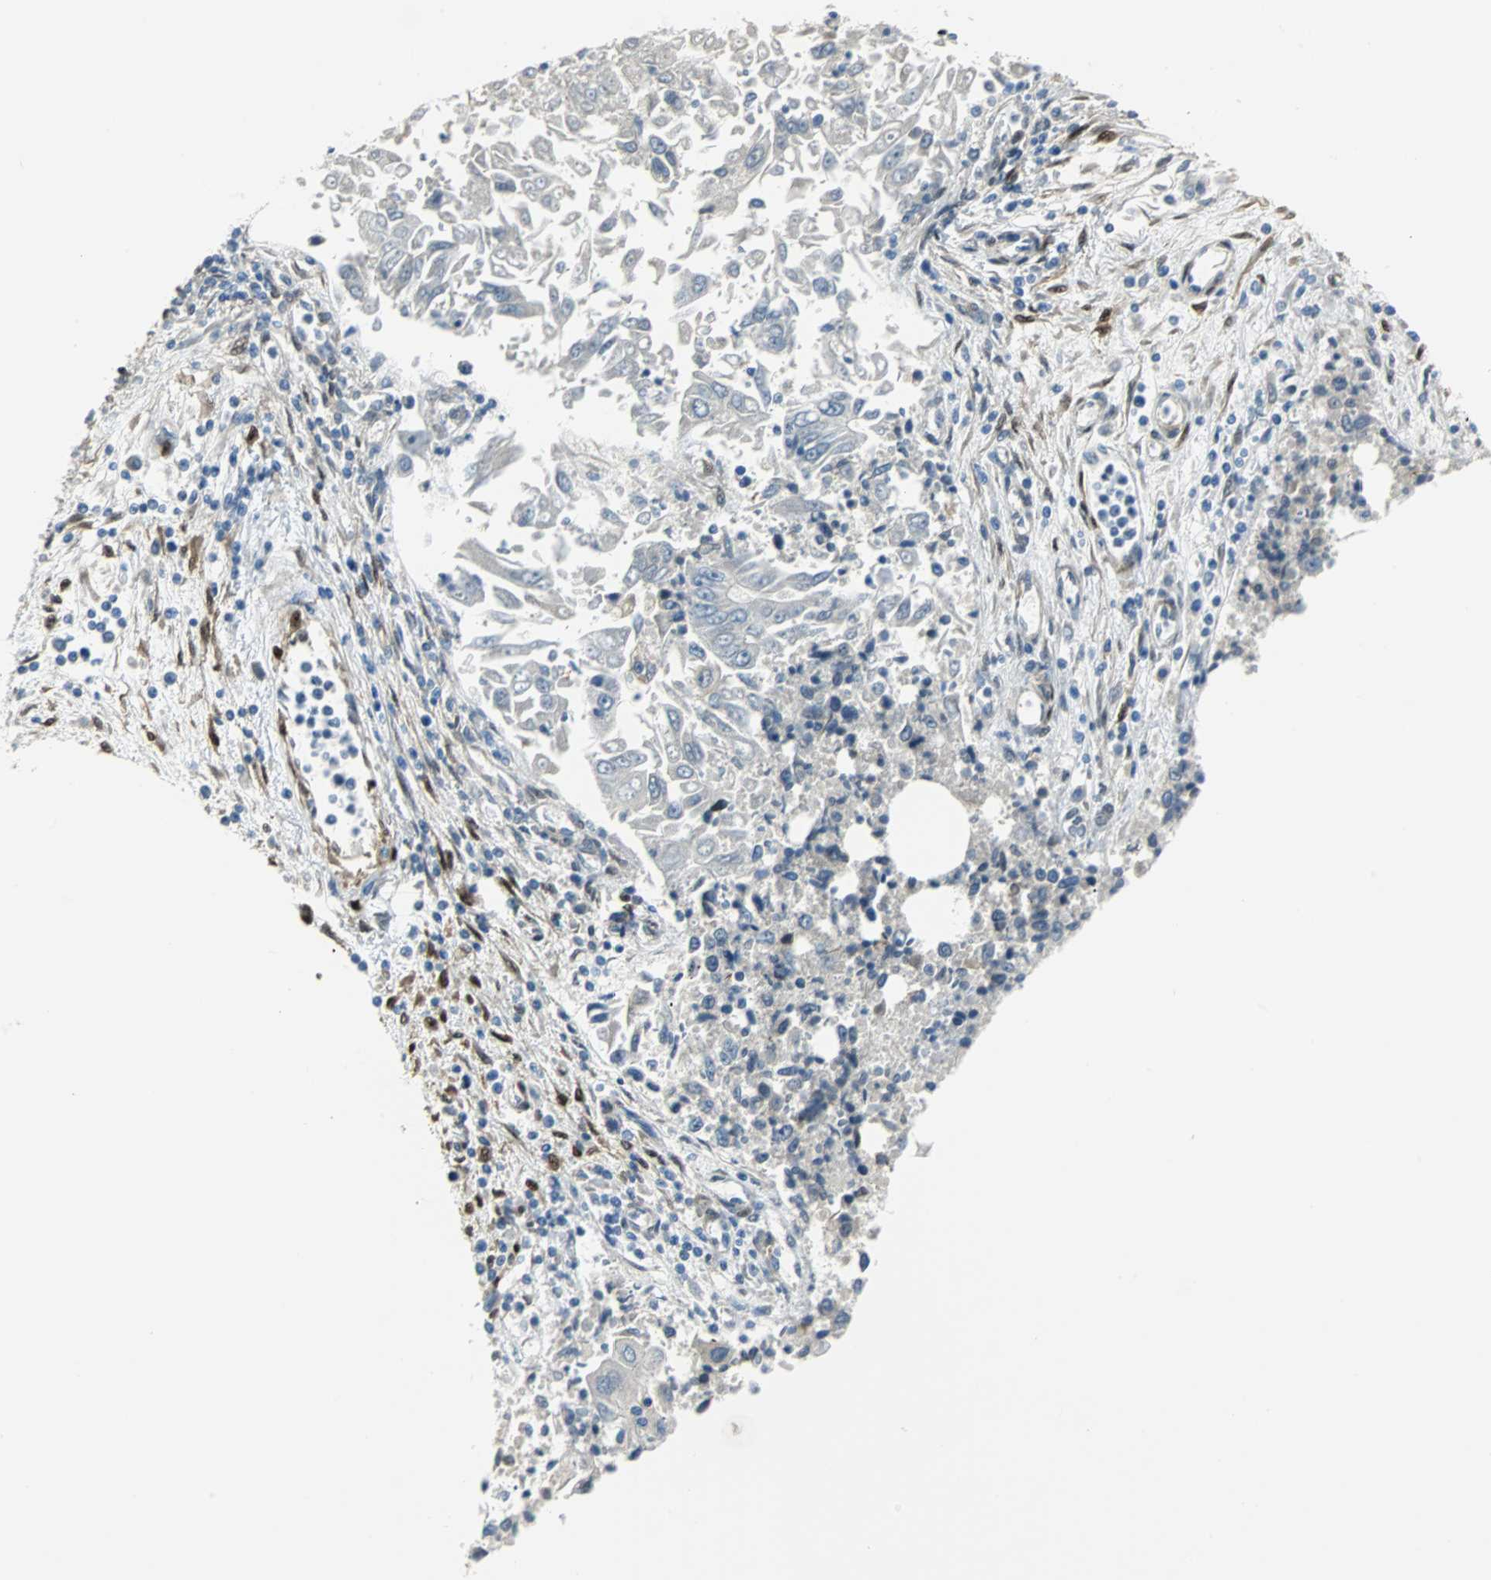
{"staining": {"intensity": "weak", "quantity": "<25%", "location": "cytoplasmic/membranous"}, "tissue": "lung cancer", "cell_type": "Tumor cells", "image_type": "cancer", "snomed": [{"axis": "morphology", "description": "Adenocarcinoma, NOS"}, {"axis": "topography", "description": "Lung"}], "caption": "There is no significant expression in tumor cells of adenocarcinoma (lung).", "gene": "FHL2", "patient": {"sex": "male", "age": 84}}